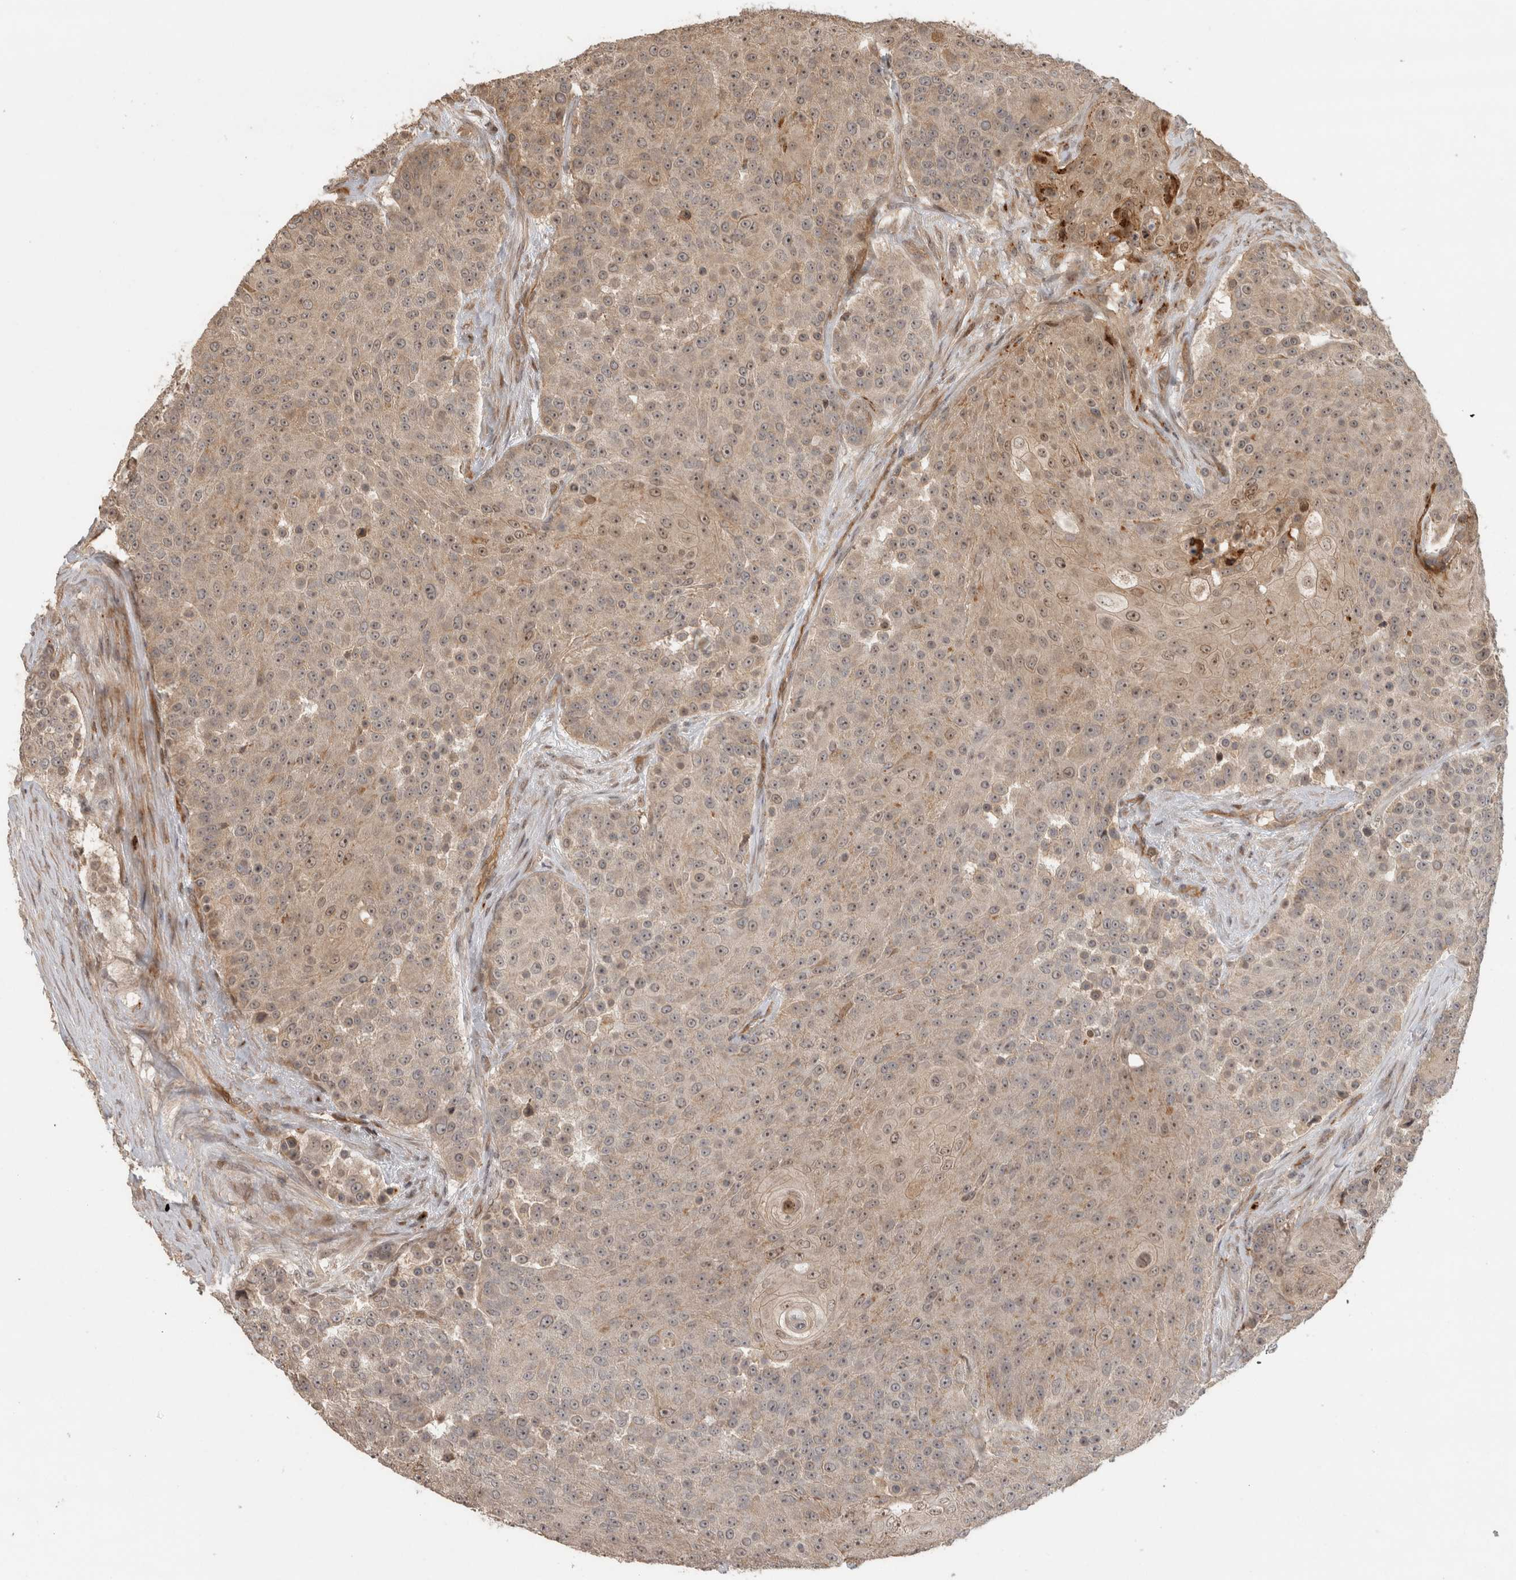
{"staining": {"intensity": "weak", "quantity": ">75%", "location": "cytoplasmic/membranous,nuclear"}, "tissue": "urothelial cancer", "cell_type": "Tumor cells", "image_type": "cancer", "snomed": [{"axis": "morphology", "description": "Urothelial carcinoma, High grade"}, {"axis": "topography", "description": "Urinary bladder"}], "caption": "An IHC histopathology image of tumor tissue is shown. Protein staining in brown highlights weak cytoplasmic/membranous and nuclear positivity in urothelial cancer within tumor cells.", "gene": "PITPNC1", "patient": {"sex": "female", "age": 63}}